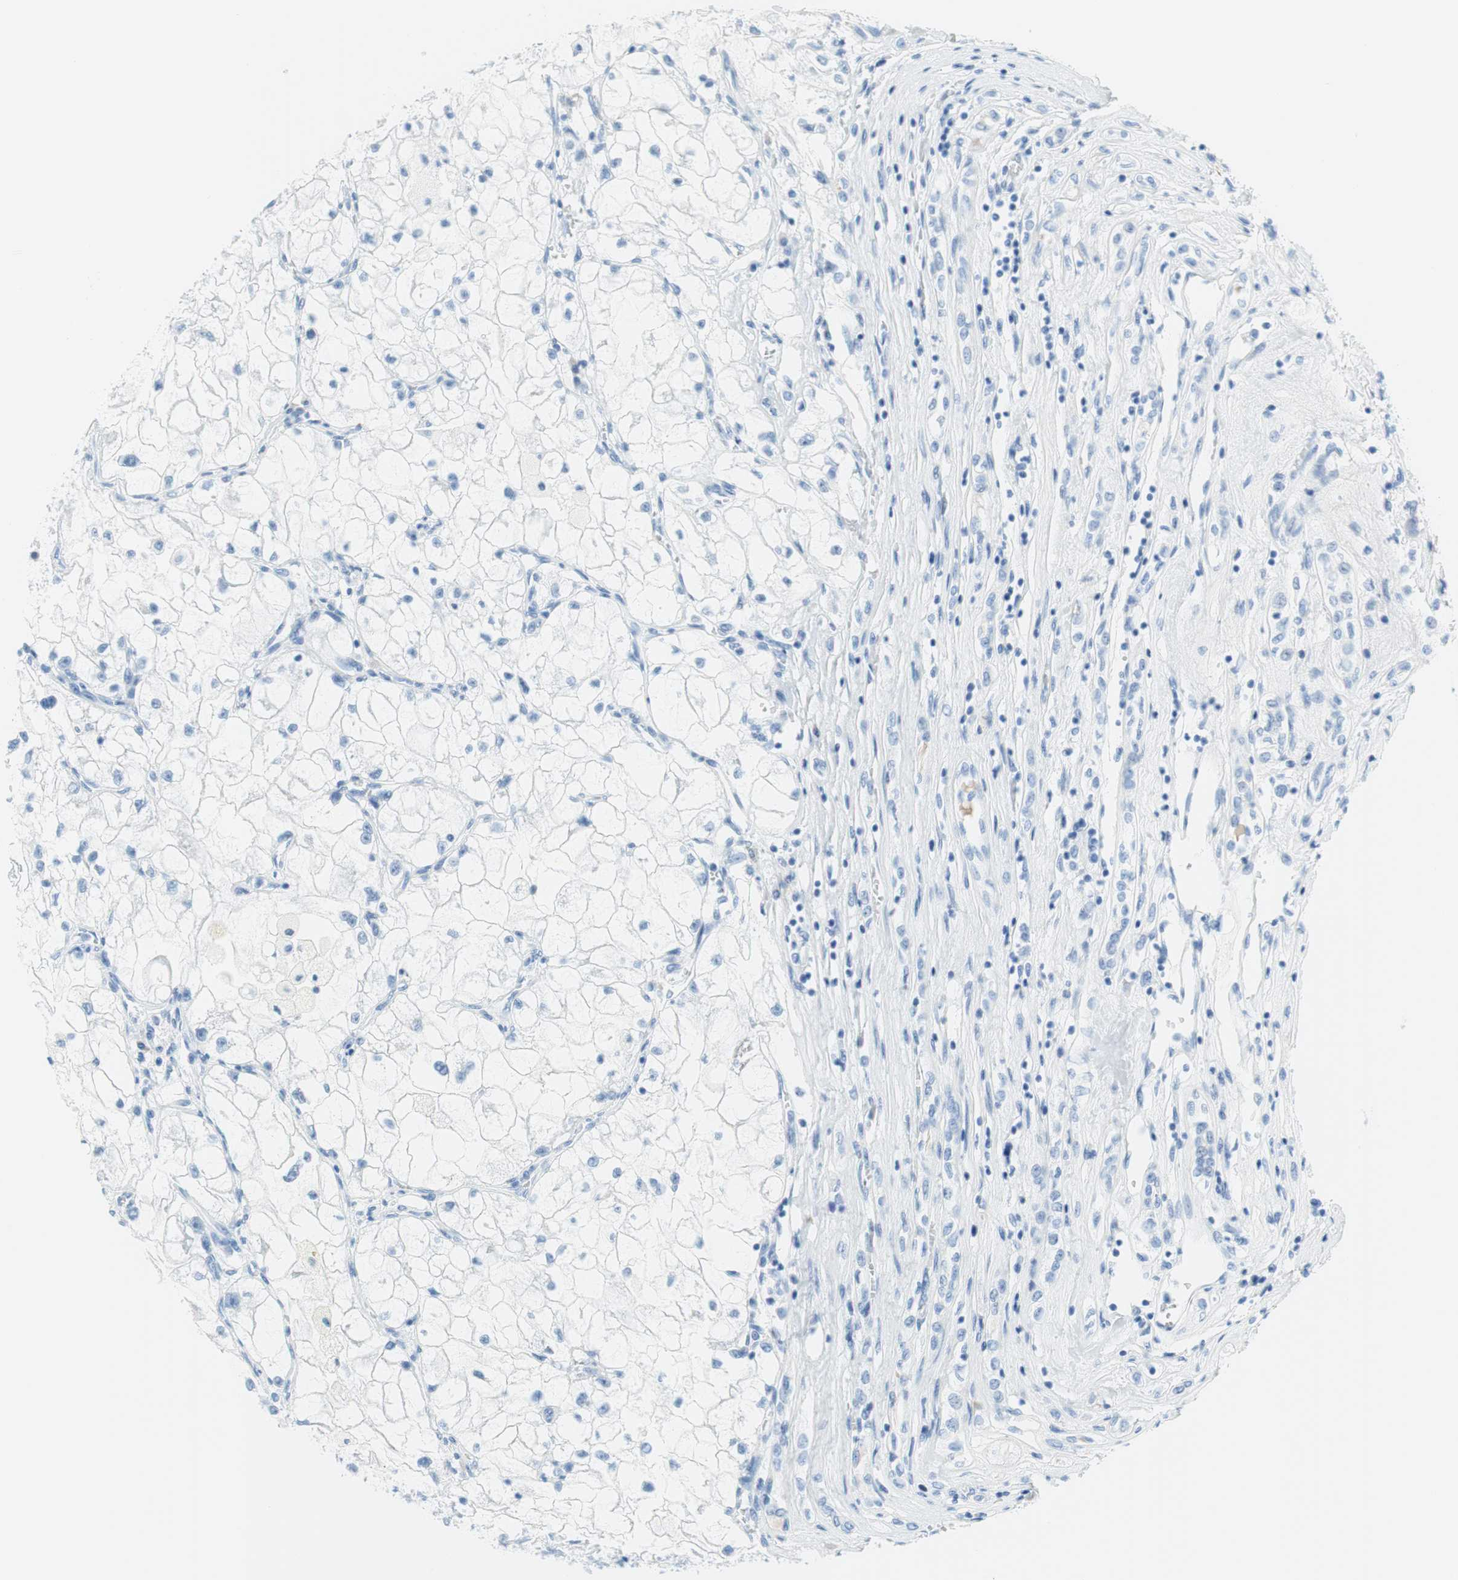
{"staining": {"intensity": "negative", "quantity": "none", "location": "none"}, "tissue": "renal cancer", "cell_type": "Tumor cells", "image_type": "cancer", "snomed": [{"axis": "morphology", "description": "Adenocarcinoma, NOS"}, {"axis": "topography", "description": "Kidney"}], "caption": "High magnification brightfield microscopy of renal cancer stained with DAB (brown) and counterstained with hematoxylin (blue): tumor cells show no significant positivity.", "gene": "MYH1", "patient": {"sex": "female", "age": 70}}